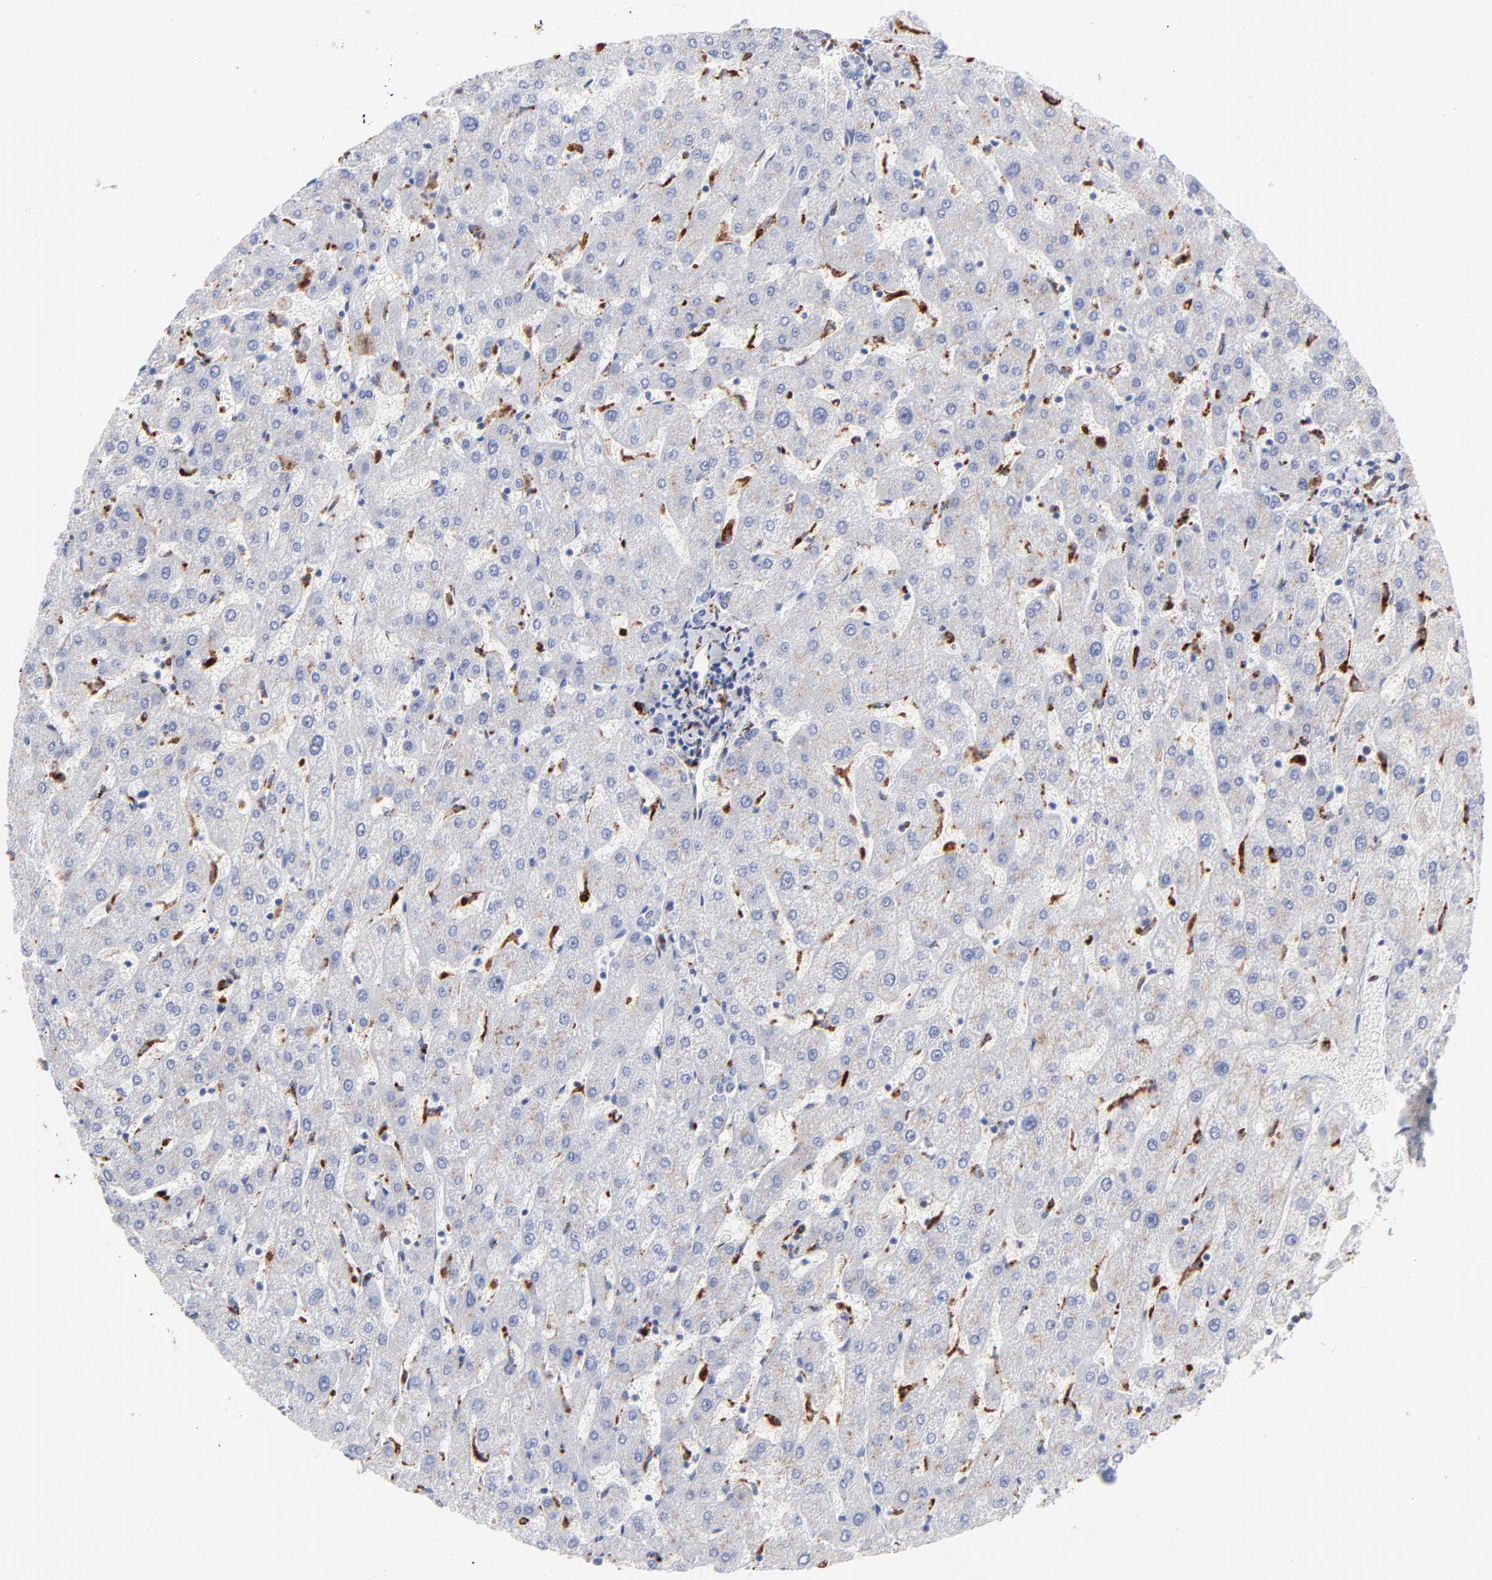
{"staining": {"intensity": "negative", "quantity": "none", "location": "none"}, "tissue": "liver", "cell_type": "Cholangiocytes", "image_type": "normal", "snomed": [{"axis": "morphology", "description": "Normal tissue, NOS"}, {"axis": "topography", "description": "Liver"}], "caption": "High power microscopy micrograph of an IHC photomicrograph of unremarkable liver, revealing no significant positivity in cholangiocytes.", "gene": "CPVL", "patient": {"sex": "male", "age": 67}}